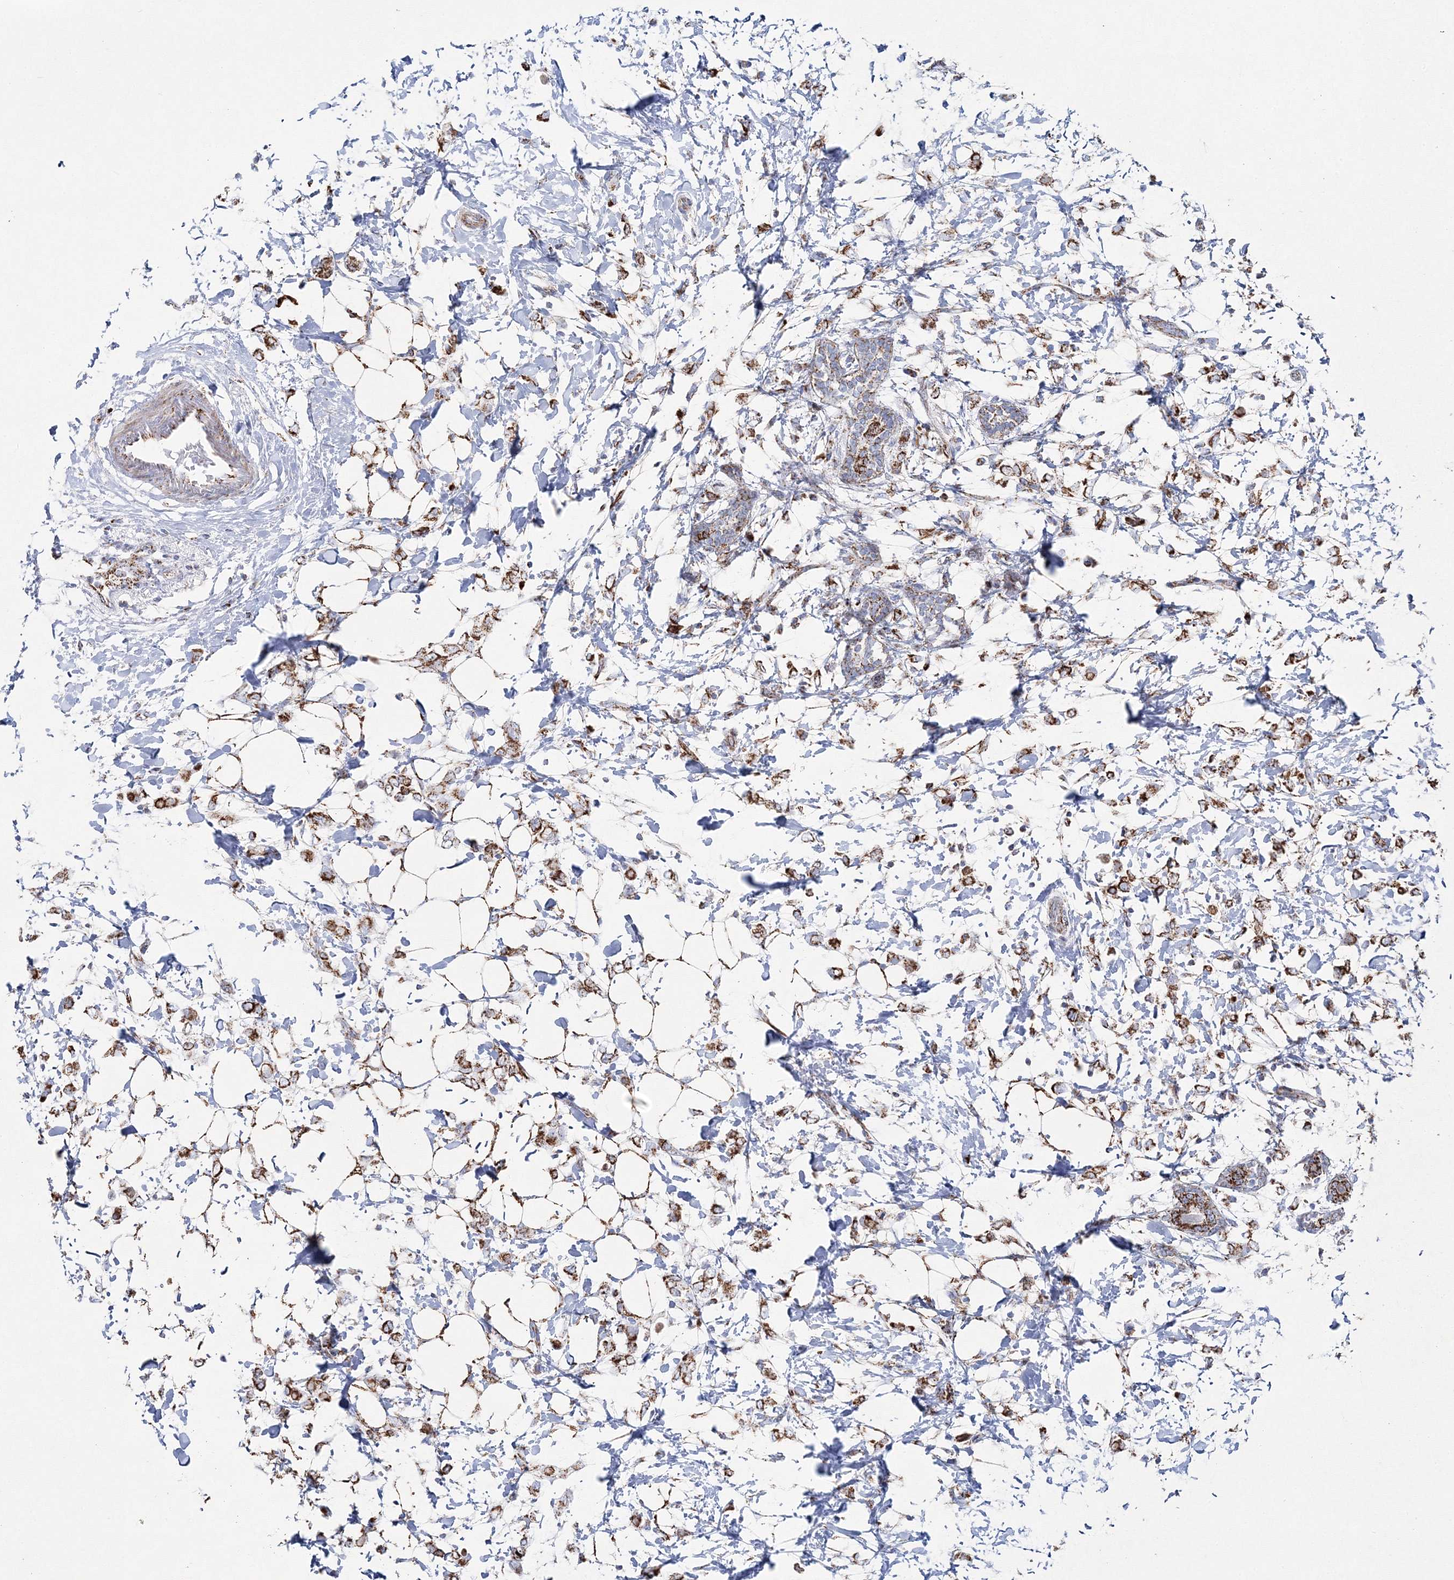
{"staining": {"intensity": "strong", "quantity": ">75%", "location": "cytoplasmic/membranous"}, "tissue": "breast cancer", "cell_type": "Tumor cells", "image_type": "cancer", "snomed": [{"axis": "morphology", "description": "Normal tissue, NOS"}, {"axis": "morphology", "description": "Lobular carcinoma"}, {"axis": "topography", "description": "Breast"}], "caption": "Breast cancer was stained to show a protein in brown. There is high levels of strong cytoplasmic/membranous expression in approximately >75% of tumor cells. (brown staining indicates protein expression, while blue staining denotes nuclei).", "gene": "HIBCH", "patient": {"sex": "female", "age": 47}}